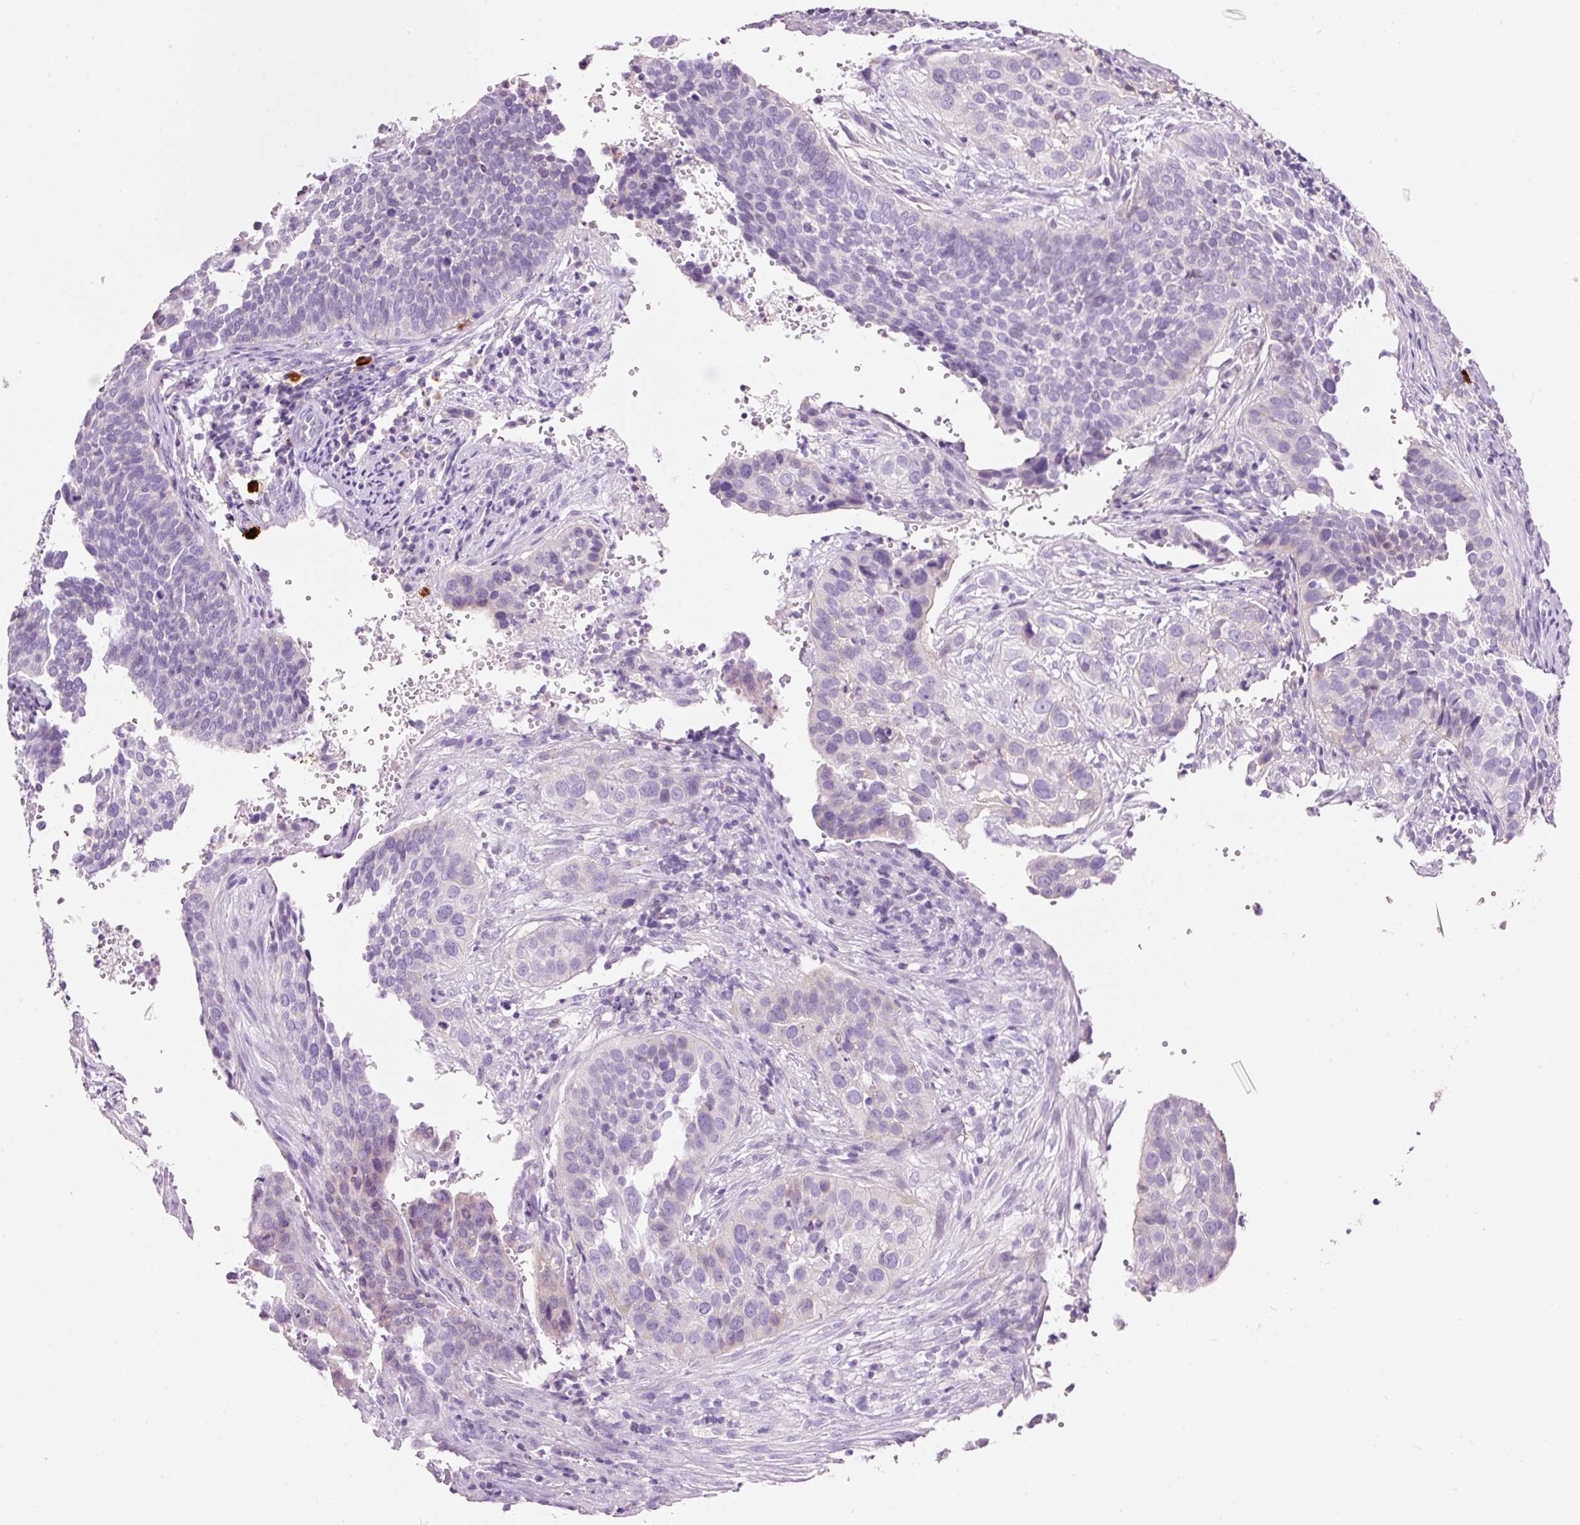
{"staining": {"intensity": "negative", "quantity": "none", "location": "none"}, "tissue": "cervical cancer", "cell_type": "Tumor cells", "image_type": "cancer", "snomed": [{"axis": "morphology", "description": "Squamous cell carcinoma, NOS"}, {"axis": "topography", "description": "Cervix"}], "caption": "The micrograph displays no significant expression in tumor cells of squamous cell carcinoma (cervical).", "gene": "CMA1", "patient": {"sex": "female", "age": 34}}